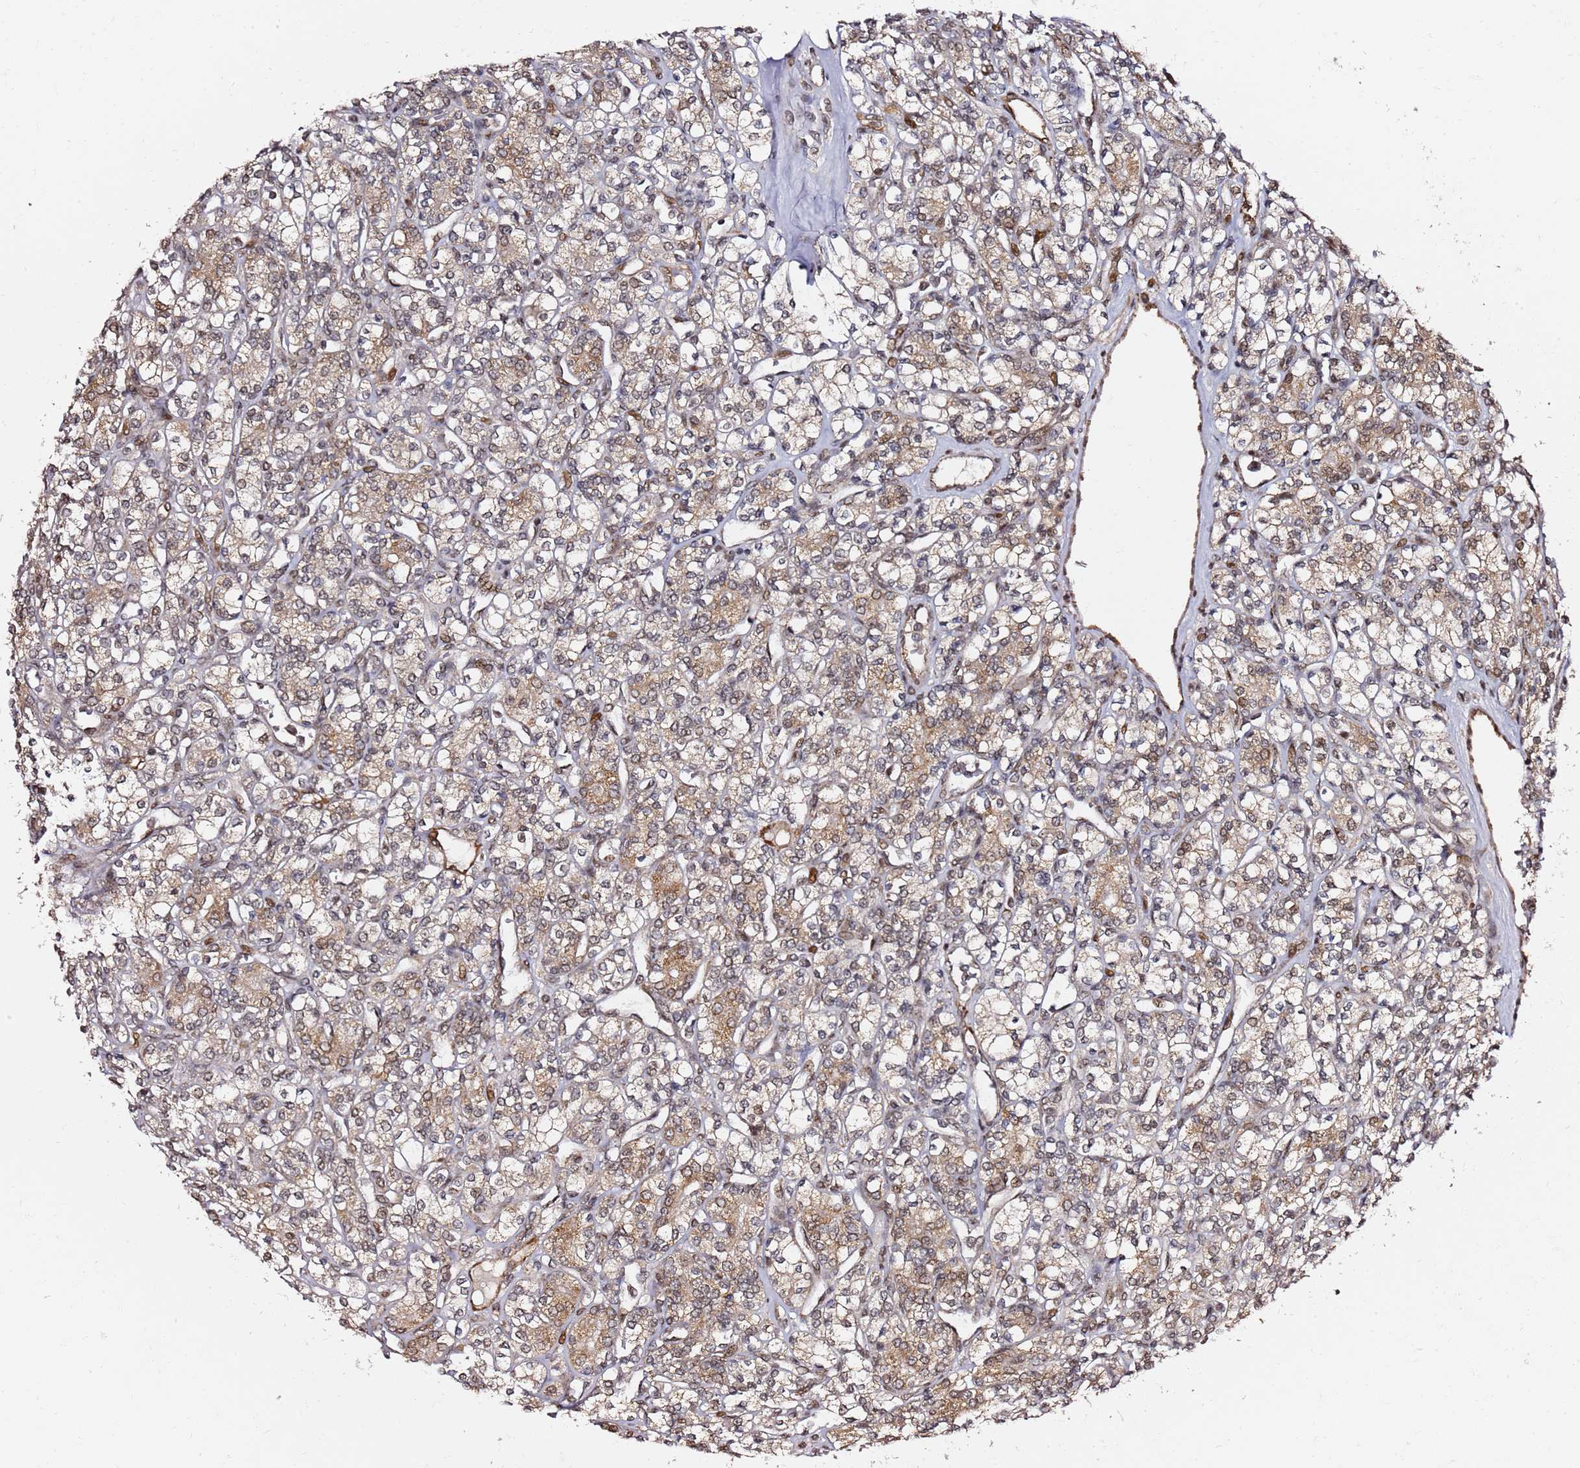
{"staining": {"intensity": "moderate", "quantity": ">75%", "location": "cytoplasmic/membranous,nuclear"}, "tissue": "renal cancer", "cell_type": "Tumor cells", "image_type": "cancer", "snomed": [{"axis": "morphology", "description": "Adenocarcinoma, NOS"}, {"axis": "topography", "description": "Kidney"}], "caption": "Immunohistochemistry (IHC) of adenocarcinoma (renal) shows medium levels of moderate cytoplasmic/membranous and nuclear staining in approximately >75% of tumor cells. The staining was performed using DAB, with brown indicating positive protein expression. Nuclei are stained blue with hematoxylin.", "gene": "TP53AIP1", "patient": {"sex": "male", "age": 77}}